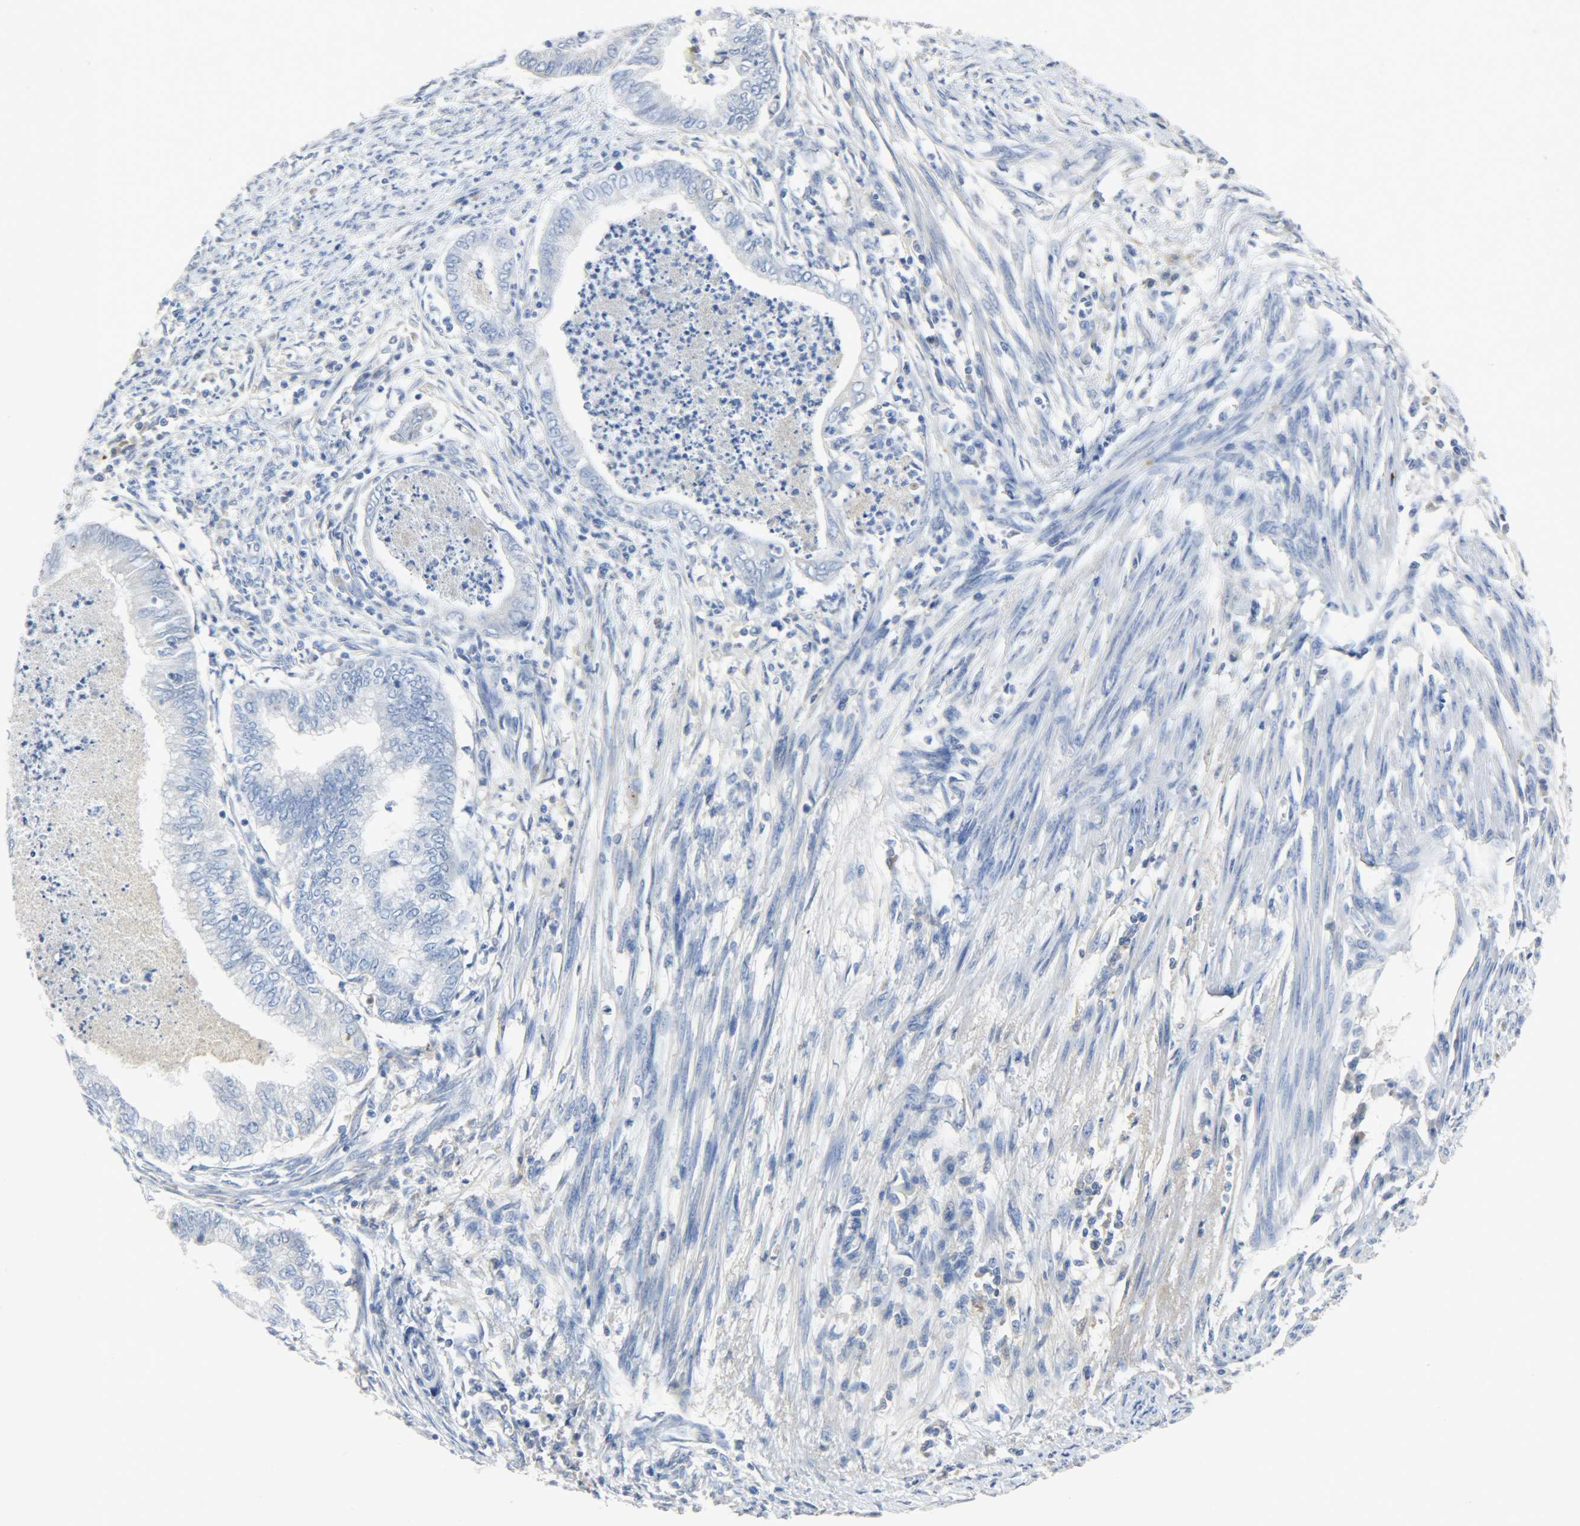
{"staining": {"intensity": "negative", "quantity": "none", "location": "none"}, "tissue": "endometrial cancer", "cell_type": "Tumor cells", "image_type": "cancer", "snomed": [{"axis": "morphology", "description": "Adenocarcinoma, NOS"}, {"axis": "topography", "description": "Endometrium"}], "caption": "IHC of human endometrial adenocarcinoma displays no positivity in tumor cells. Nuclei are stained in blue.", "gene": "CRP", "patient": {"sex": "female", "age": 79}}